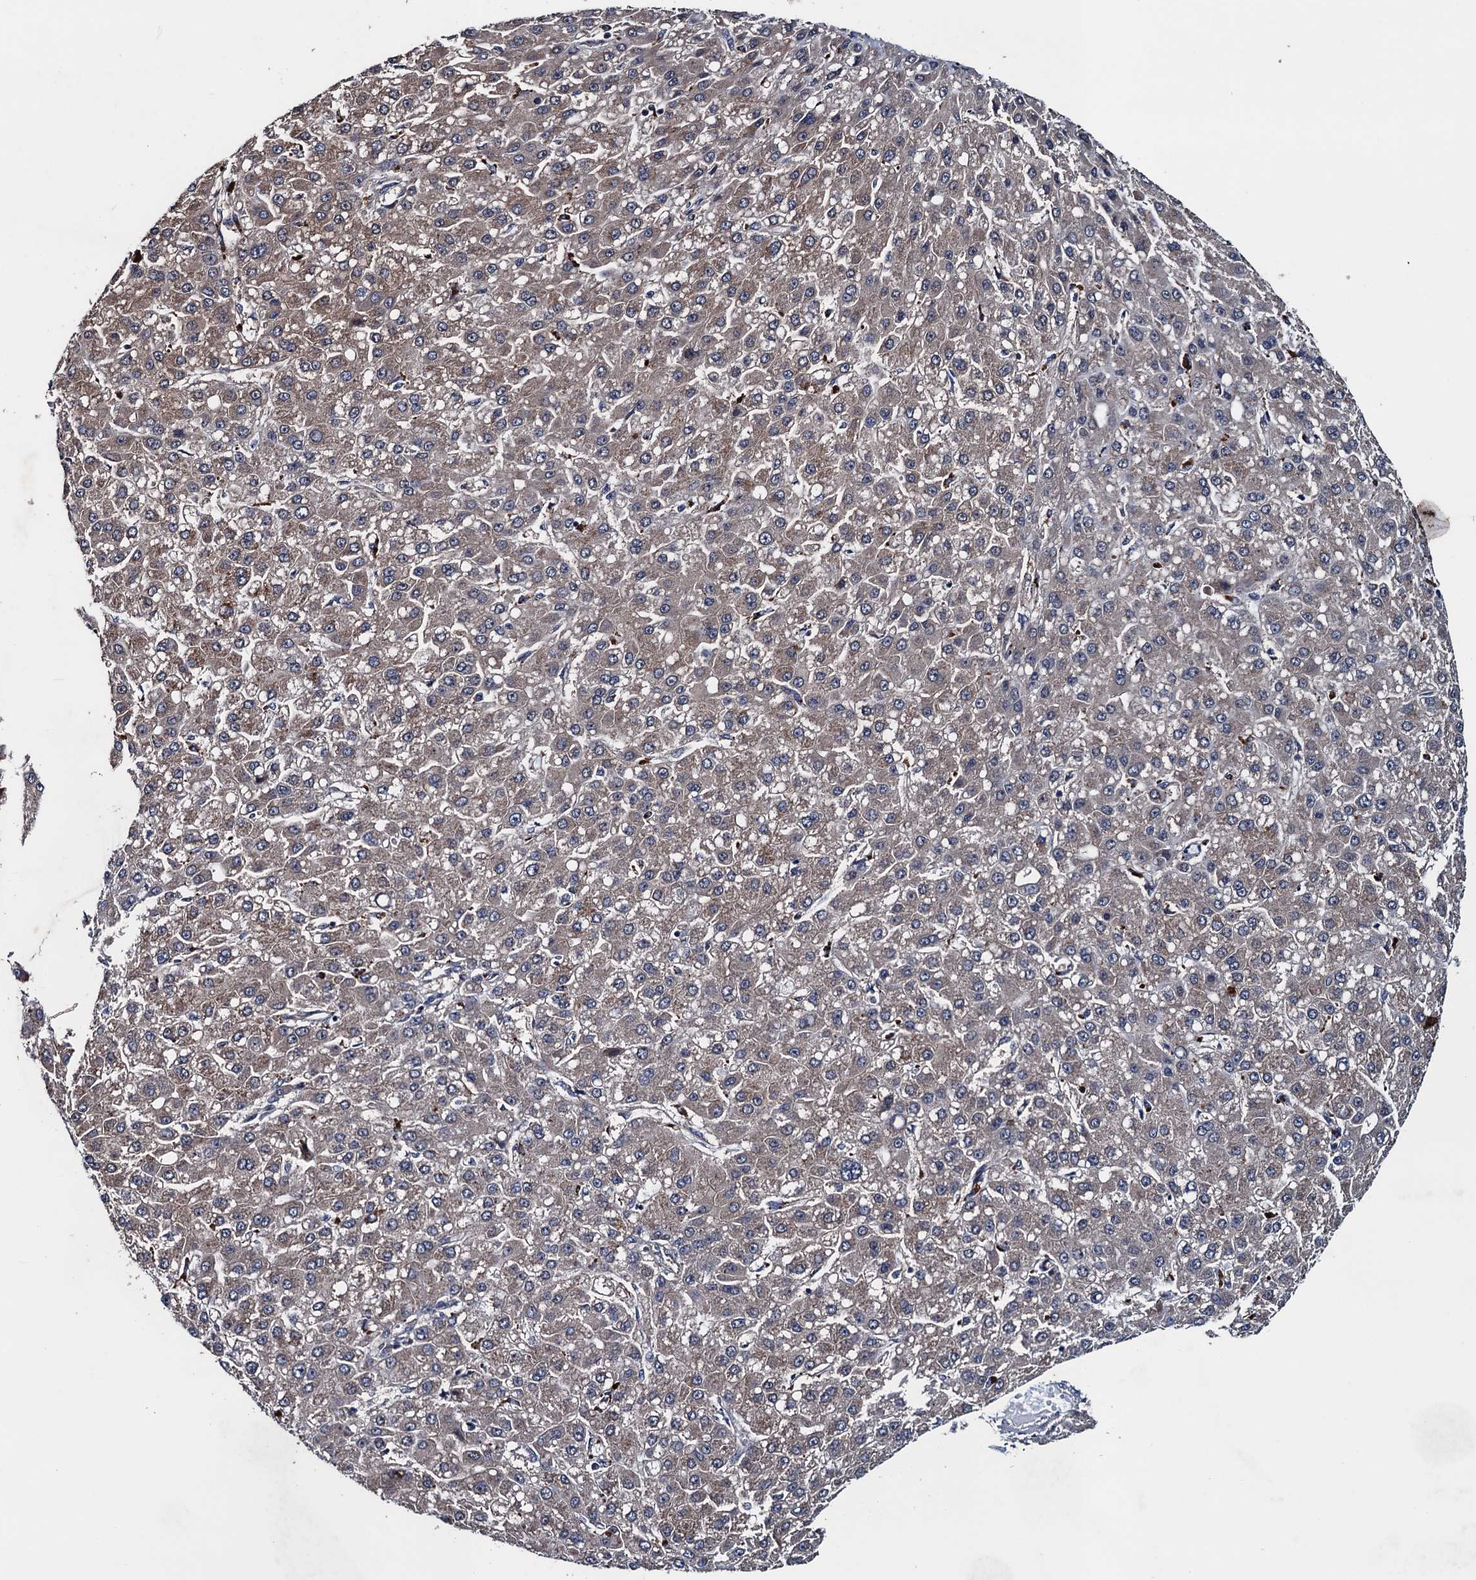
{"staining": {"intensity": "weak", "quantity": ">75%", "location": "cytoplasmic/membranous"}, "tissue": "liver cancer", "cell_type": "Tumor cells", "image_type": "cancer", "snomed": [{"axis": "morphology", "description": "Carcinoma, Hepatocellular, NOS"}, {"axis": "topography", "description": "Liver"}], "caption": "Brown immunohistochemical staining in human liver hepatocellular carcinoma displays weak cytoplasmic/membranous staining in approximately >75% of tumor cells.", "gene": "BLTP3B", "patient": {"sex": "male", "age": 67}}